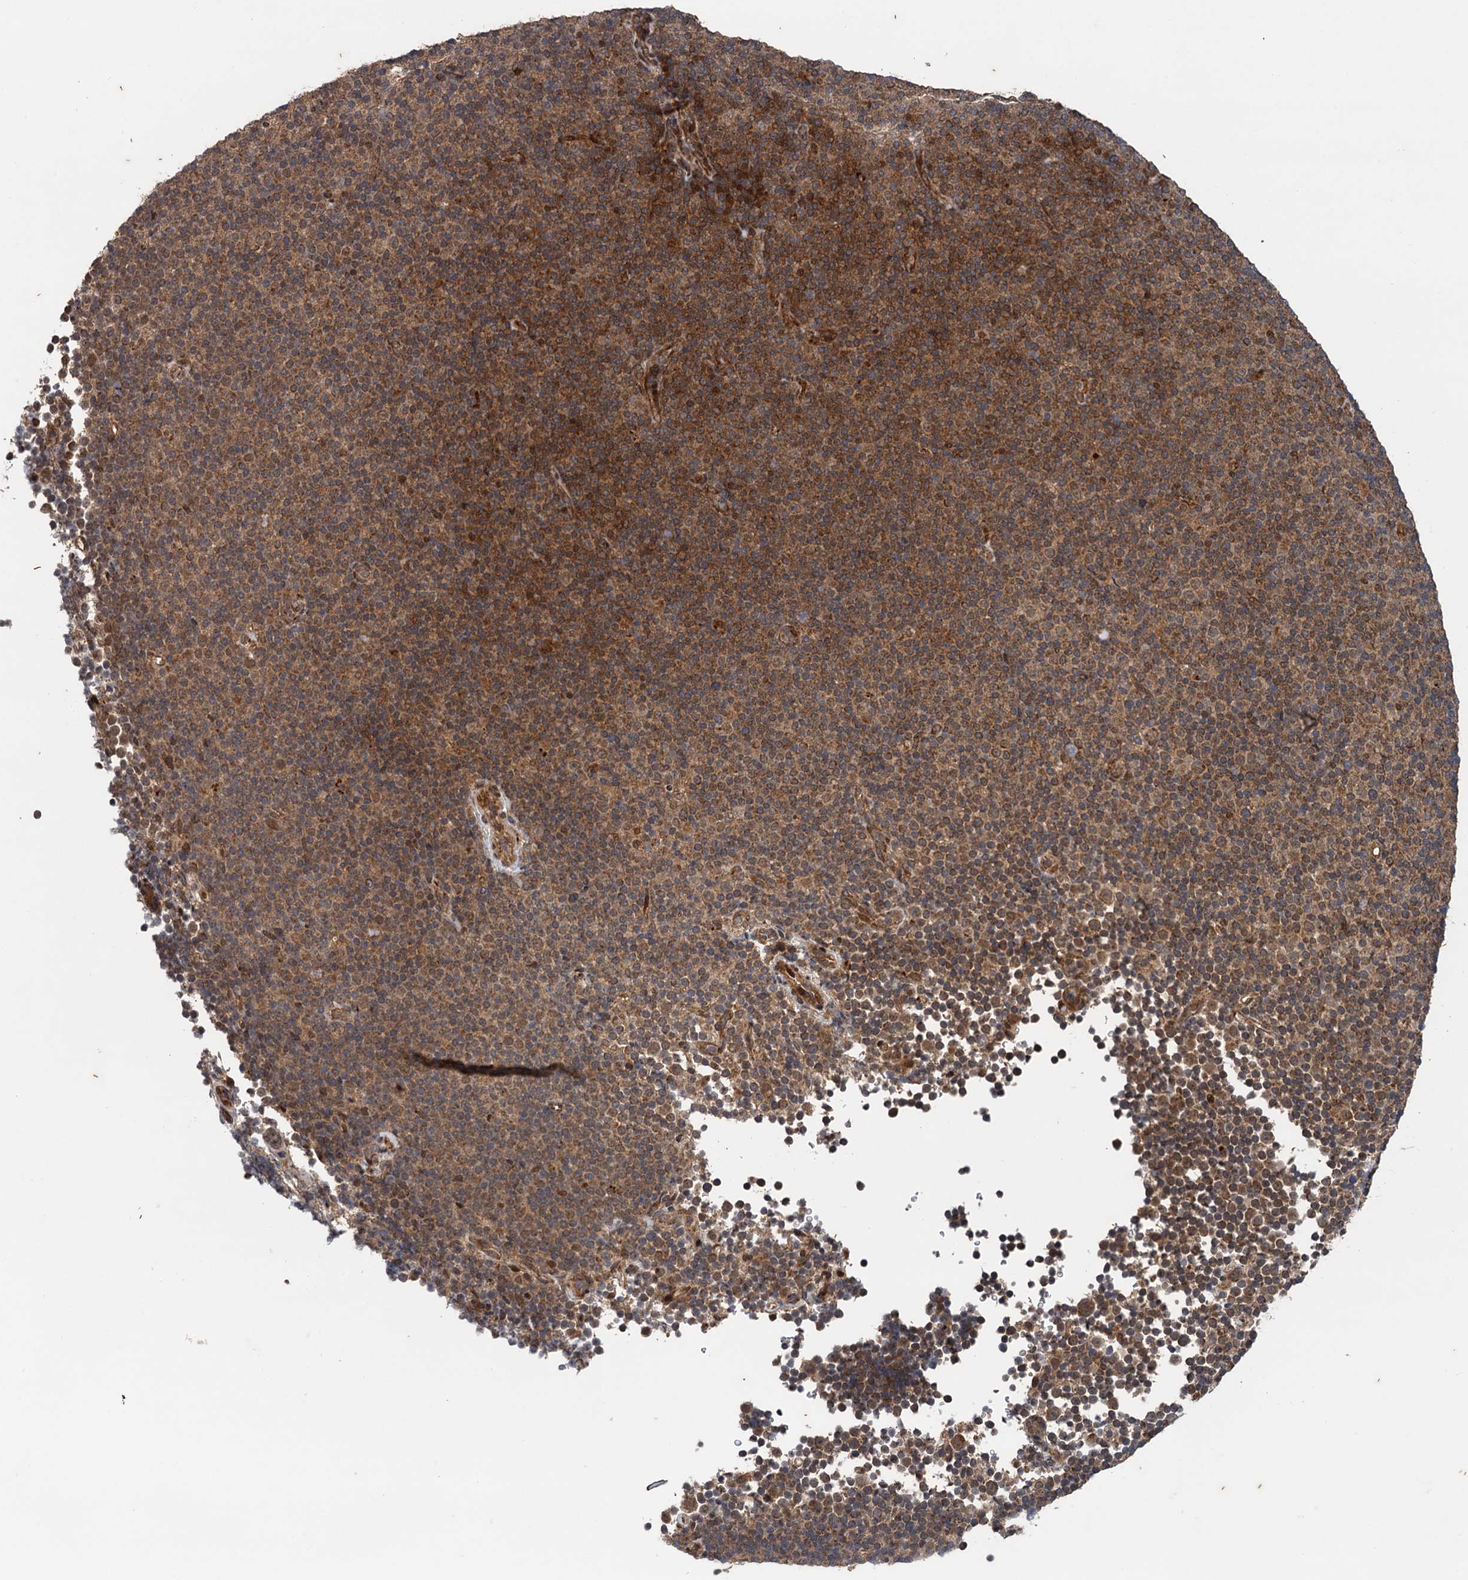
{"staining": {"intensity": "moderate", "quantity": ">75%", "location": "cytoplasmic/membranous"}, "tissue": "lymphoma", "cell_type": "Tumor cells", "image_type": "cancer", "snomed": [{"axis": "morphology", "description": "Malignant lymphoma, non-Hodgkin's type, Low grade"}, {"axis": "topography", "description": "Lymph node"}], "caption": "This histopathology image shows IHC staining of lymphoma, with medium moderate cytoplasmic/membranous staining in about >75% of tumor cells.", "gene": "NLRP10", "patient": {"sex": "female", "age": 67}}